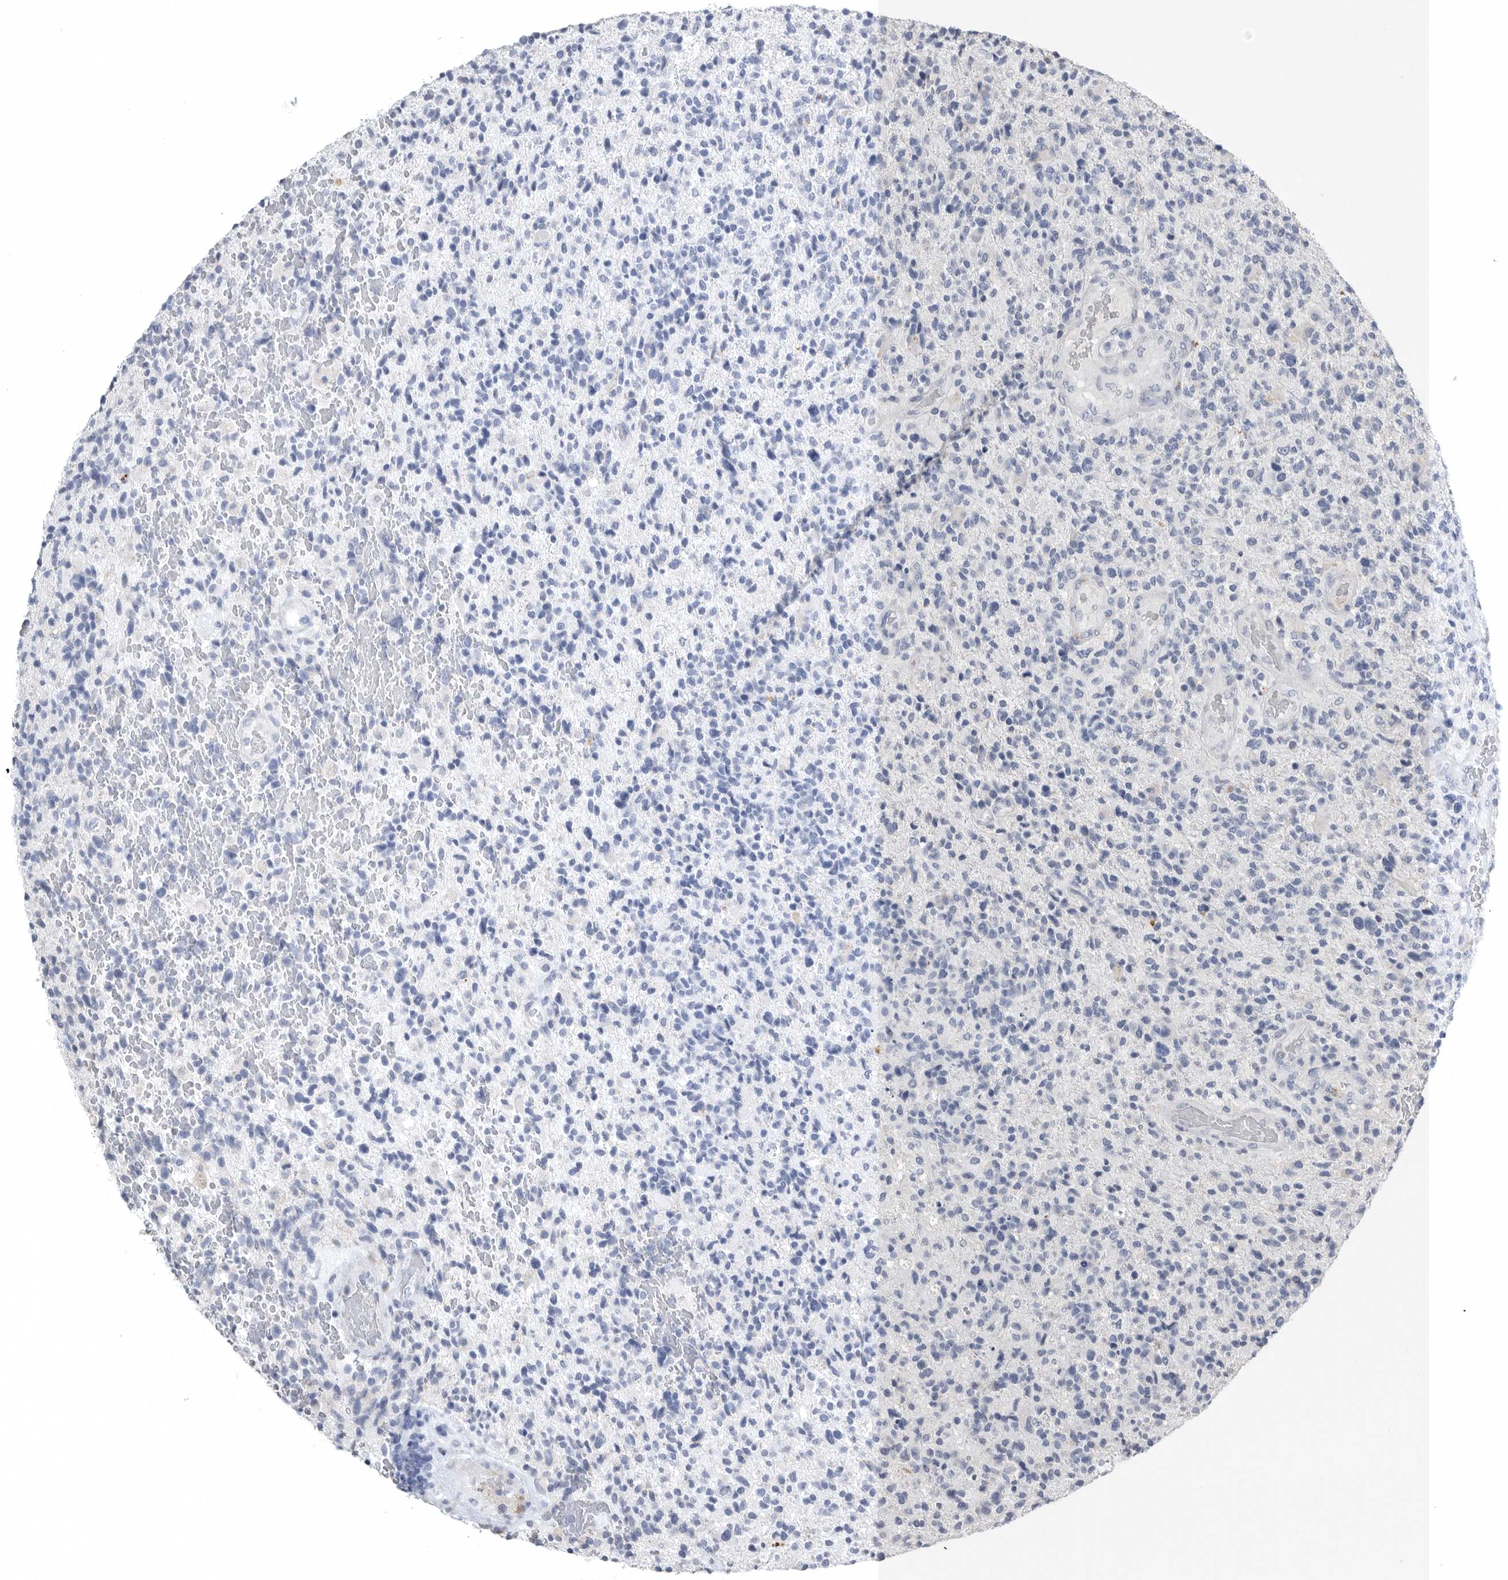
{"staining": {"intensity": "negative", "quantity": "none", "location": "none"}, "tissue": "glioma", "cell_type": "Tumor cells", "image_type": "cancer", "snomed": [{"axis": "morphology", "description": "Glioma, malignant, High grade"}, {"axis": "topography", "description": "Brain"}], "caption": "DAB (3,3'-diaminobenzidine) immunohistochemical staining of glioma reveals no significant expression in tumor cells.", "gene": "TIMP1", "patient": {"sex": "male", "age": 72}}